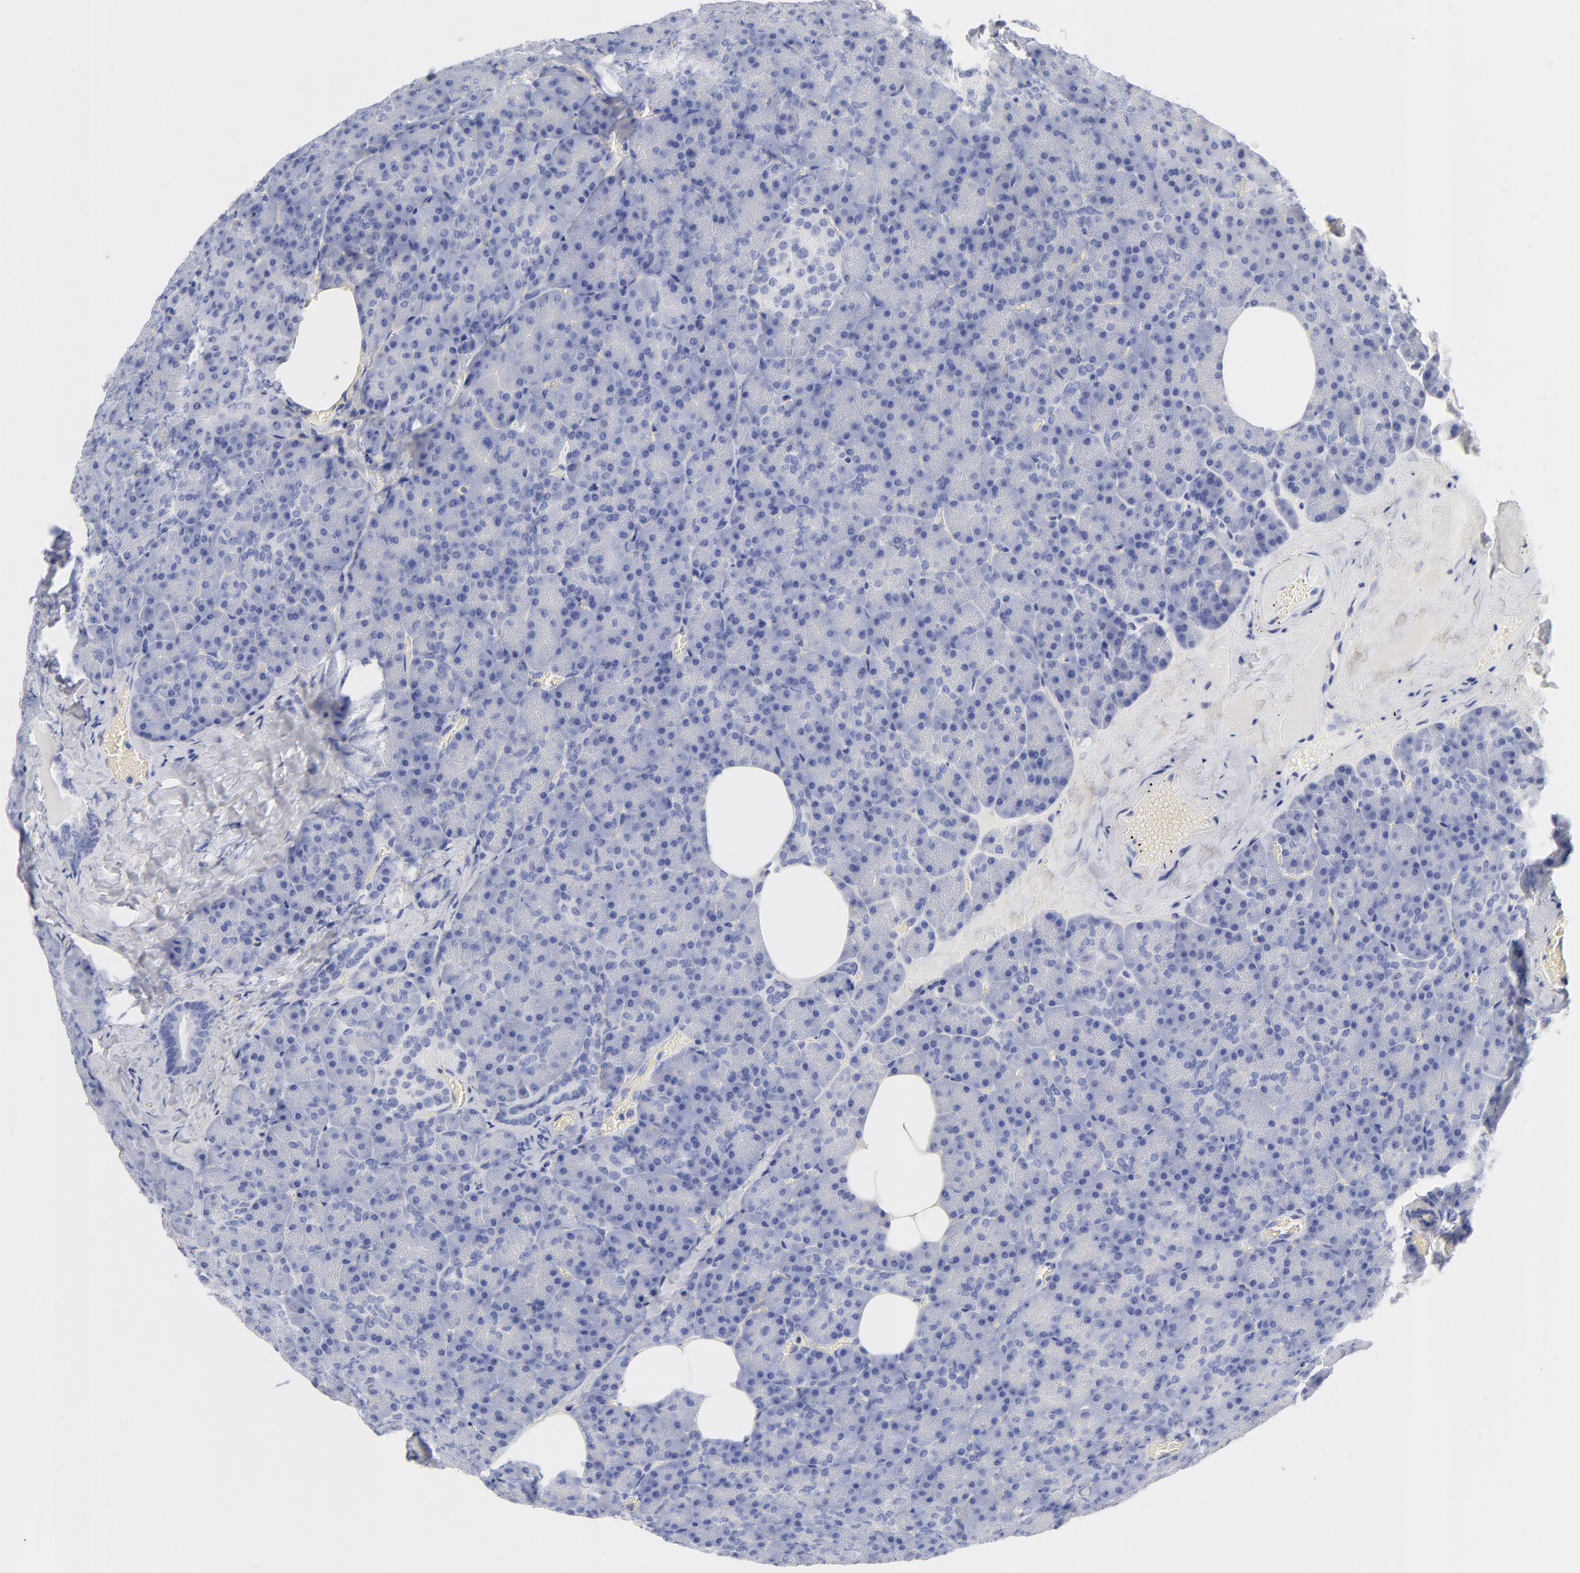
{"staining": {"intensity": "negative", "quantity": "none", "location": "none"}, "tissue": "carcinoid", "cell_type": "Tumor cells", "image_type": "cancer", "snomed": [{"axis": "morphology", "description": "Normal tissue, NOS"}, {"axis": "morphology", "description": "Carcinoid, malignant, NOS"}, {"axis": "topography", "description": "Pancreas"}], "caption": "Tumor cells are negative for protein expression in human carcinoid.", "gene": "ACY1", "patient": {"sex": "female", "age": 35}}